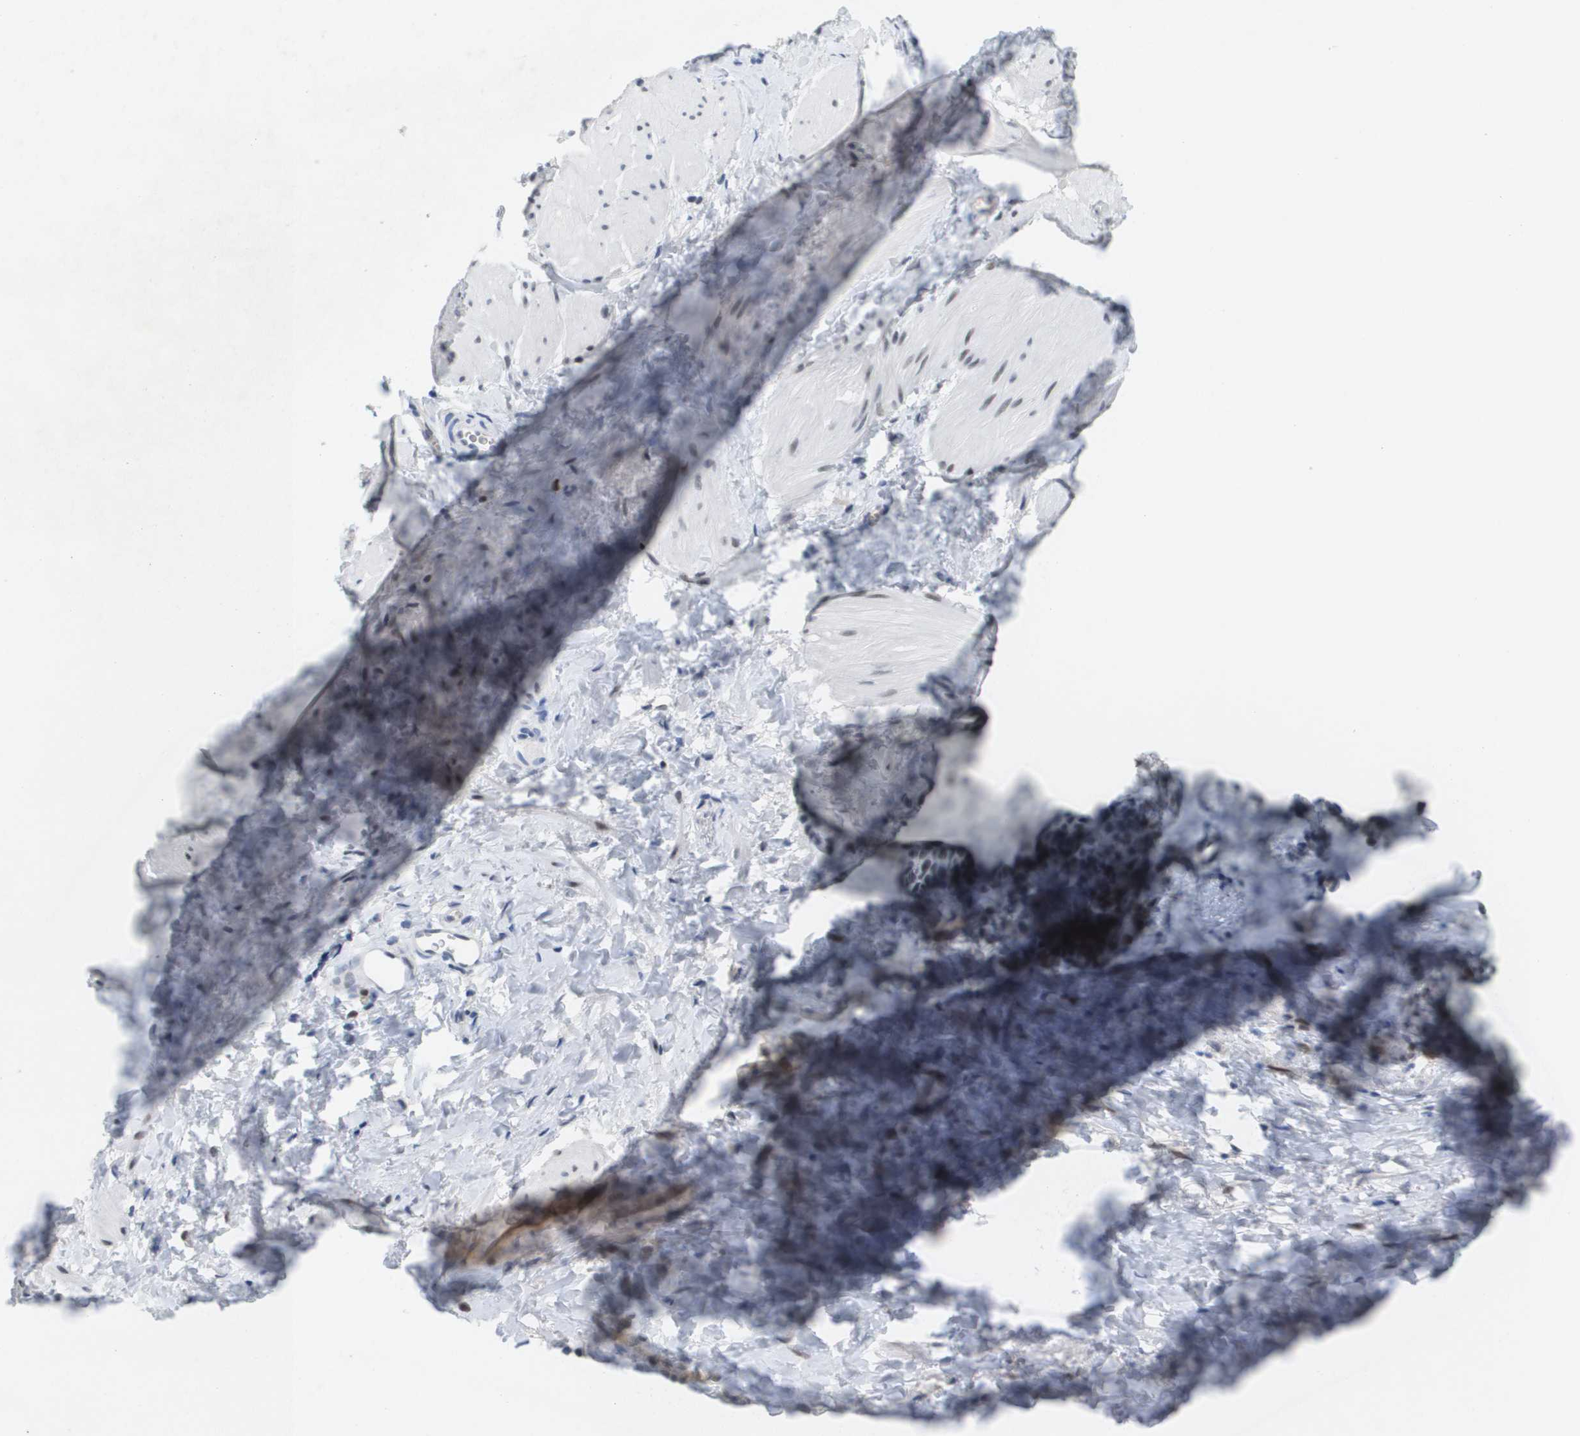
{"staining": {"intensity": "negative", "quantity": "none", "location": "none"}, "tissue": "smooth muscle", "cell_type": "Smooth muscle cells", "image_type": "normal", "snomed": [{"axis": "morphology", "description": "Normal tissue, NOS"}, {"axis": "topography", "description": "Smooth muscle"}], "caption": "Immunohistochemistry of normal human smooth muscle demonstrates no expression in smooth muscle cells.", "gene": "TP53RK", "patient": {"sex": "male", "age": 16}}